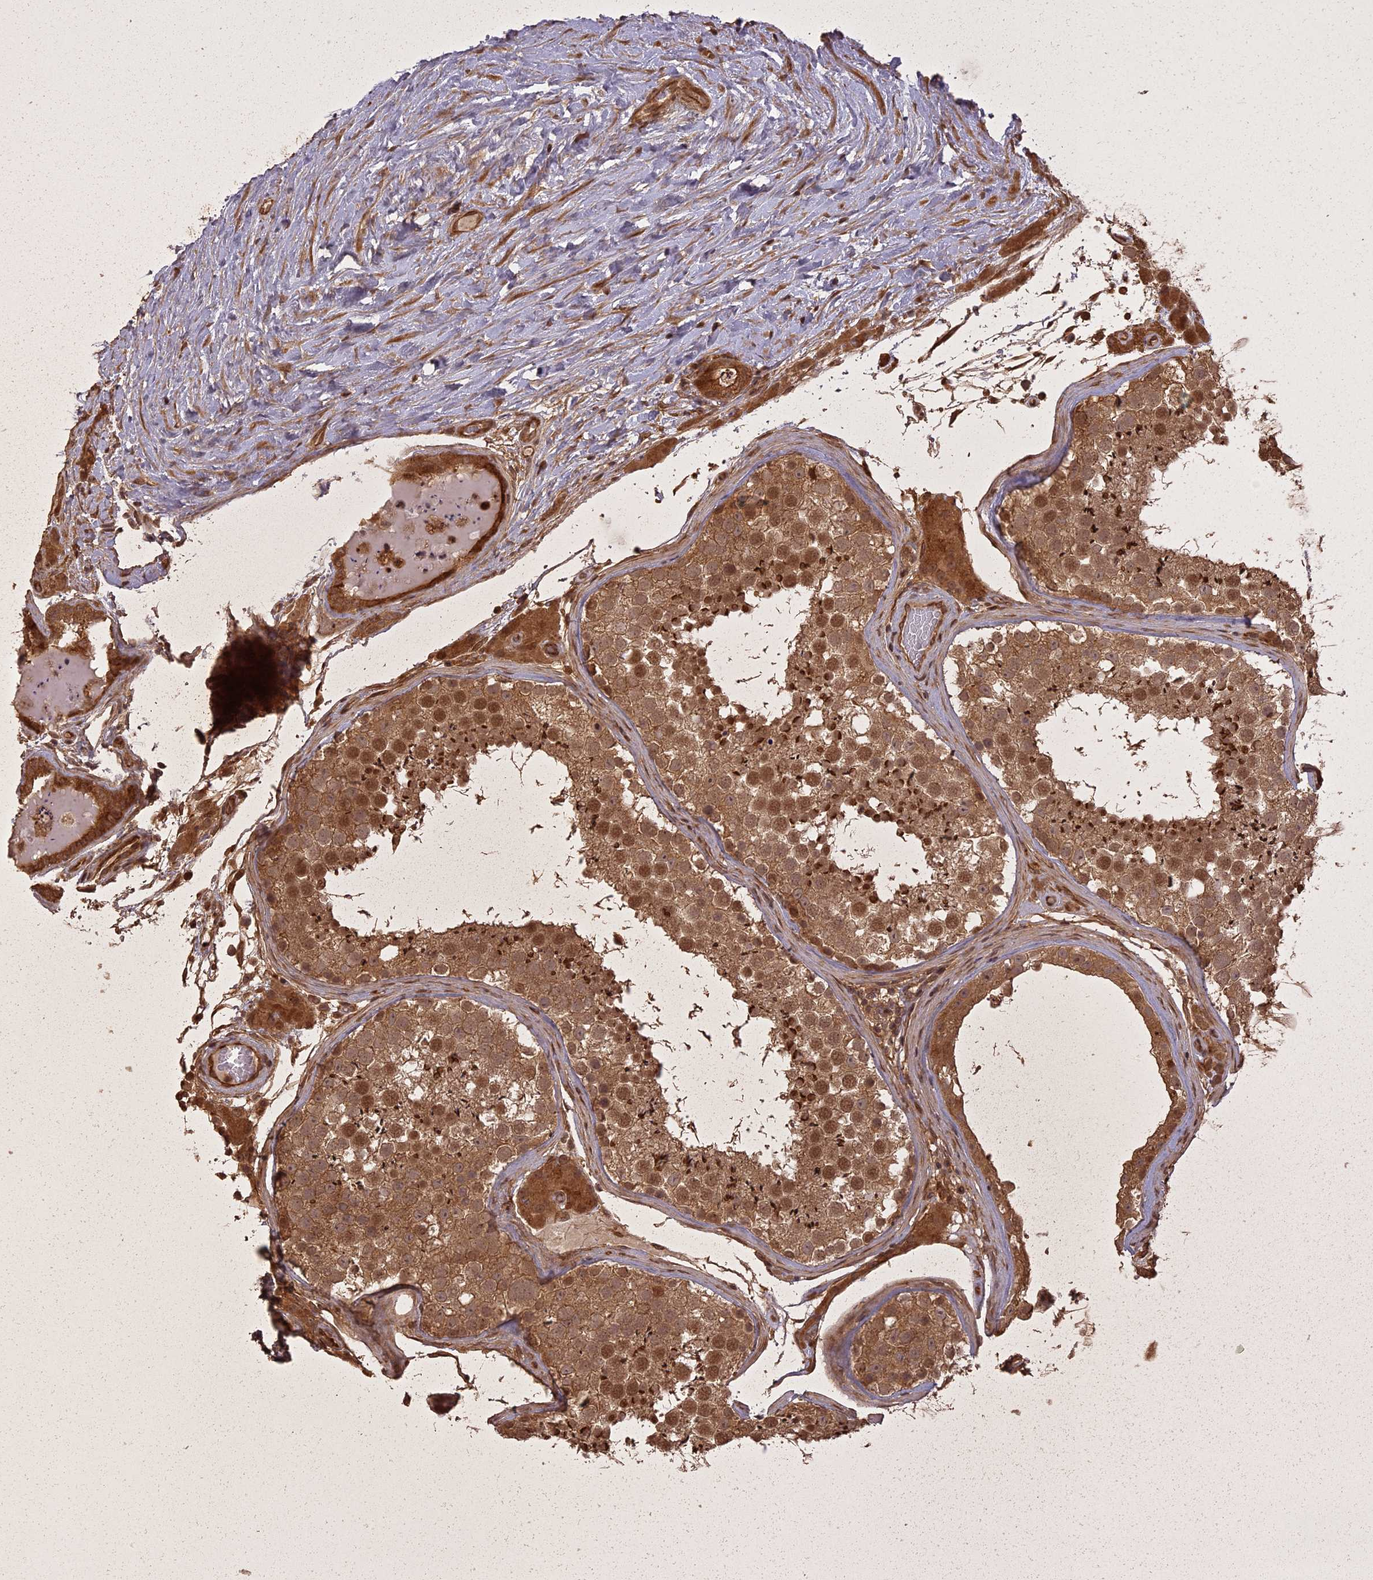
{"staining": {"intensity": "moderate", "quantity": ">75%", "location": "cytoplasmic/membranous,nuclear"}, "tissue": "testis", "cell_type": "Cells in seminiferous ducts", "image_type": "normal", "snomed": [{"axis": "morphology", "description": "Normal tissue, NOS"}, {"axis": "topography", "description": "Testis"}], "caption": "This micrograph reveals immunohistochemistry (IHC) staining of benign testis, with medium moderate cytoplasmic/membranous,nuclear expression in approximately >75% of cells in seminiferous ducts.", "gene": "LIN37", "patient": {"sex": "male", "age": 46}}